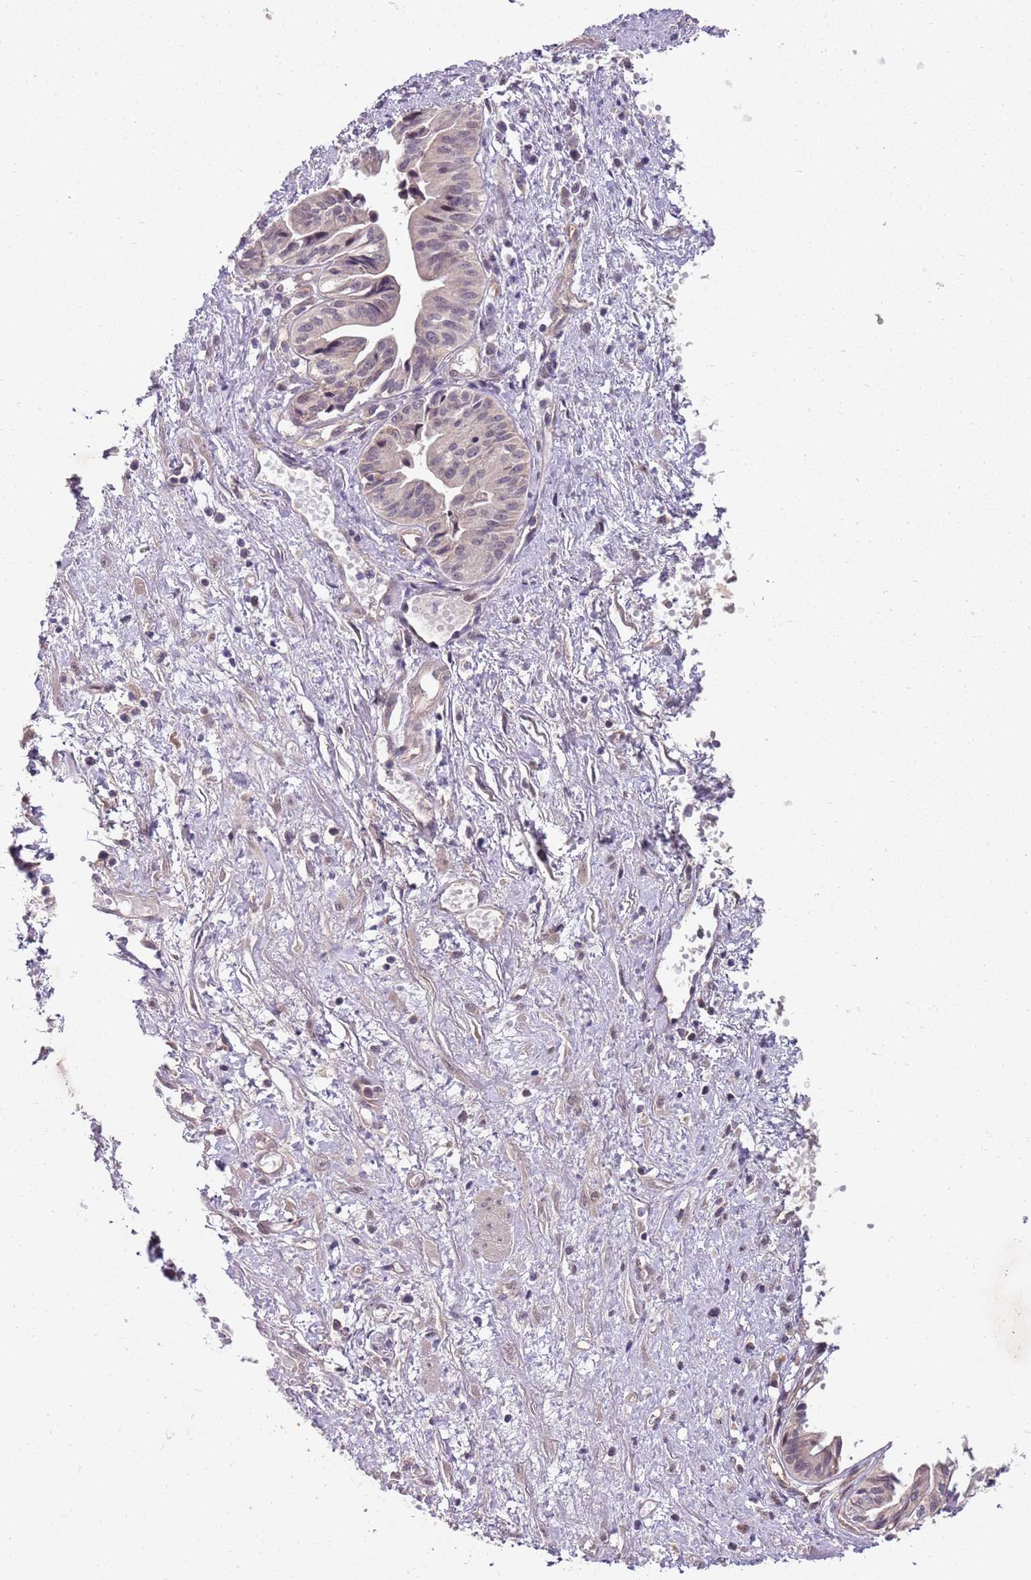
{"staining": {"intensity": "weak", "quantity": "<25%", "location": "cytoplasmic/membranous"}, "tissue": "pancreatic cancer", "cell_type": "Tumor cells", "image_type": "cancer", "snomed": [{"axis": "morphology", "description": "Adenocarcinoma, NOS"}, {"axis": "topography", "description": "Pancreas"}], "caption": "A high-resolution micrograph shows IHC staining of adenocarcinoma (pancreatic), which reveals no significant staining in tumor cells.", "gene": "FBXL22", "patient": {"sex": "female", "age": 50}}